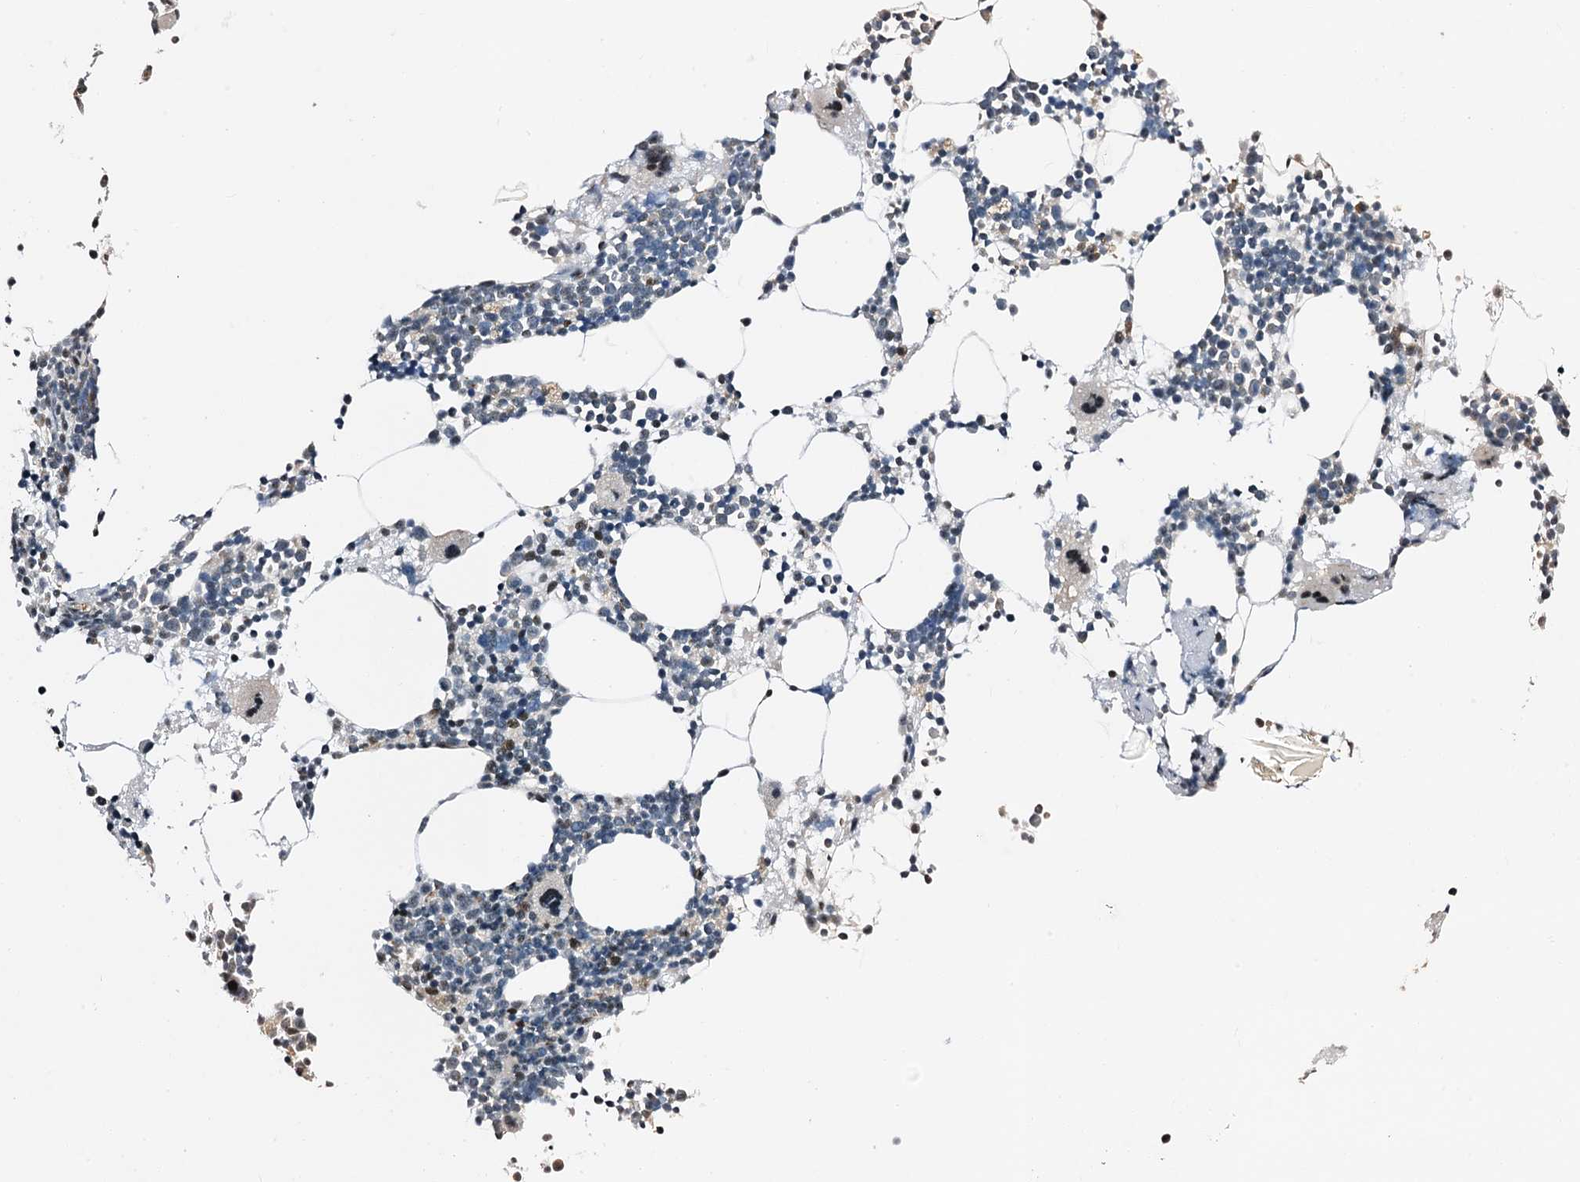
{"staining": {"intensity": "negative", "quantity": "none", "location": "none"}, "tissue": "bone marrow", "cell_type": "Hematopoietic cells", "image_type": "normal", "snomed": [{"axis": "morphology", "description": "Normal tissue, NOS"}, {"axis": "topography", "description": "Bone marrow"}], "caption": "DAB immunohistochemical staining of unremarkable human bone marrow displays no significant positivity in hematopoietic cells.", "gene": "FAM222A", "patient": {"sex": "female", "age": 52}}